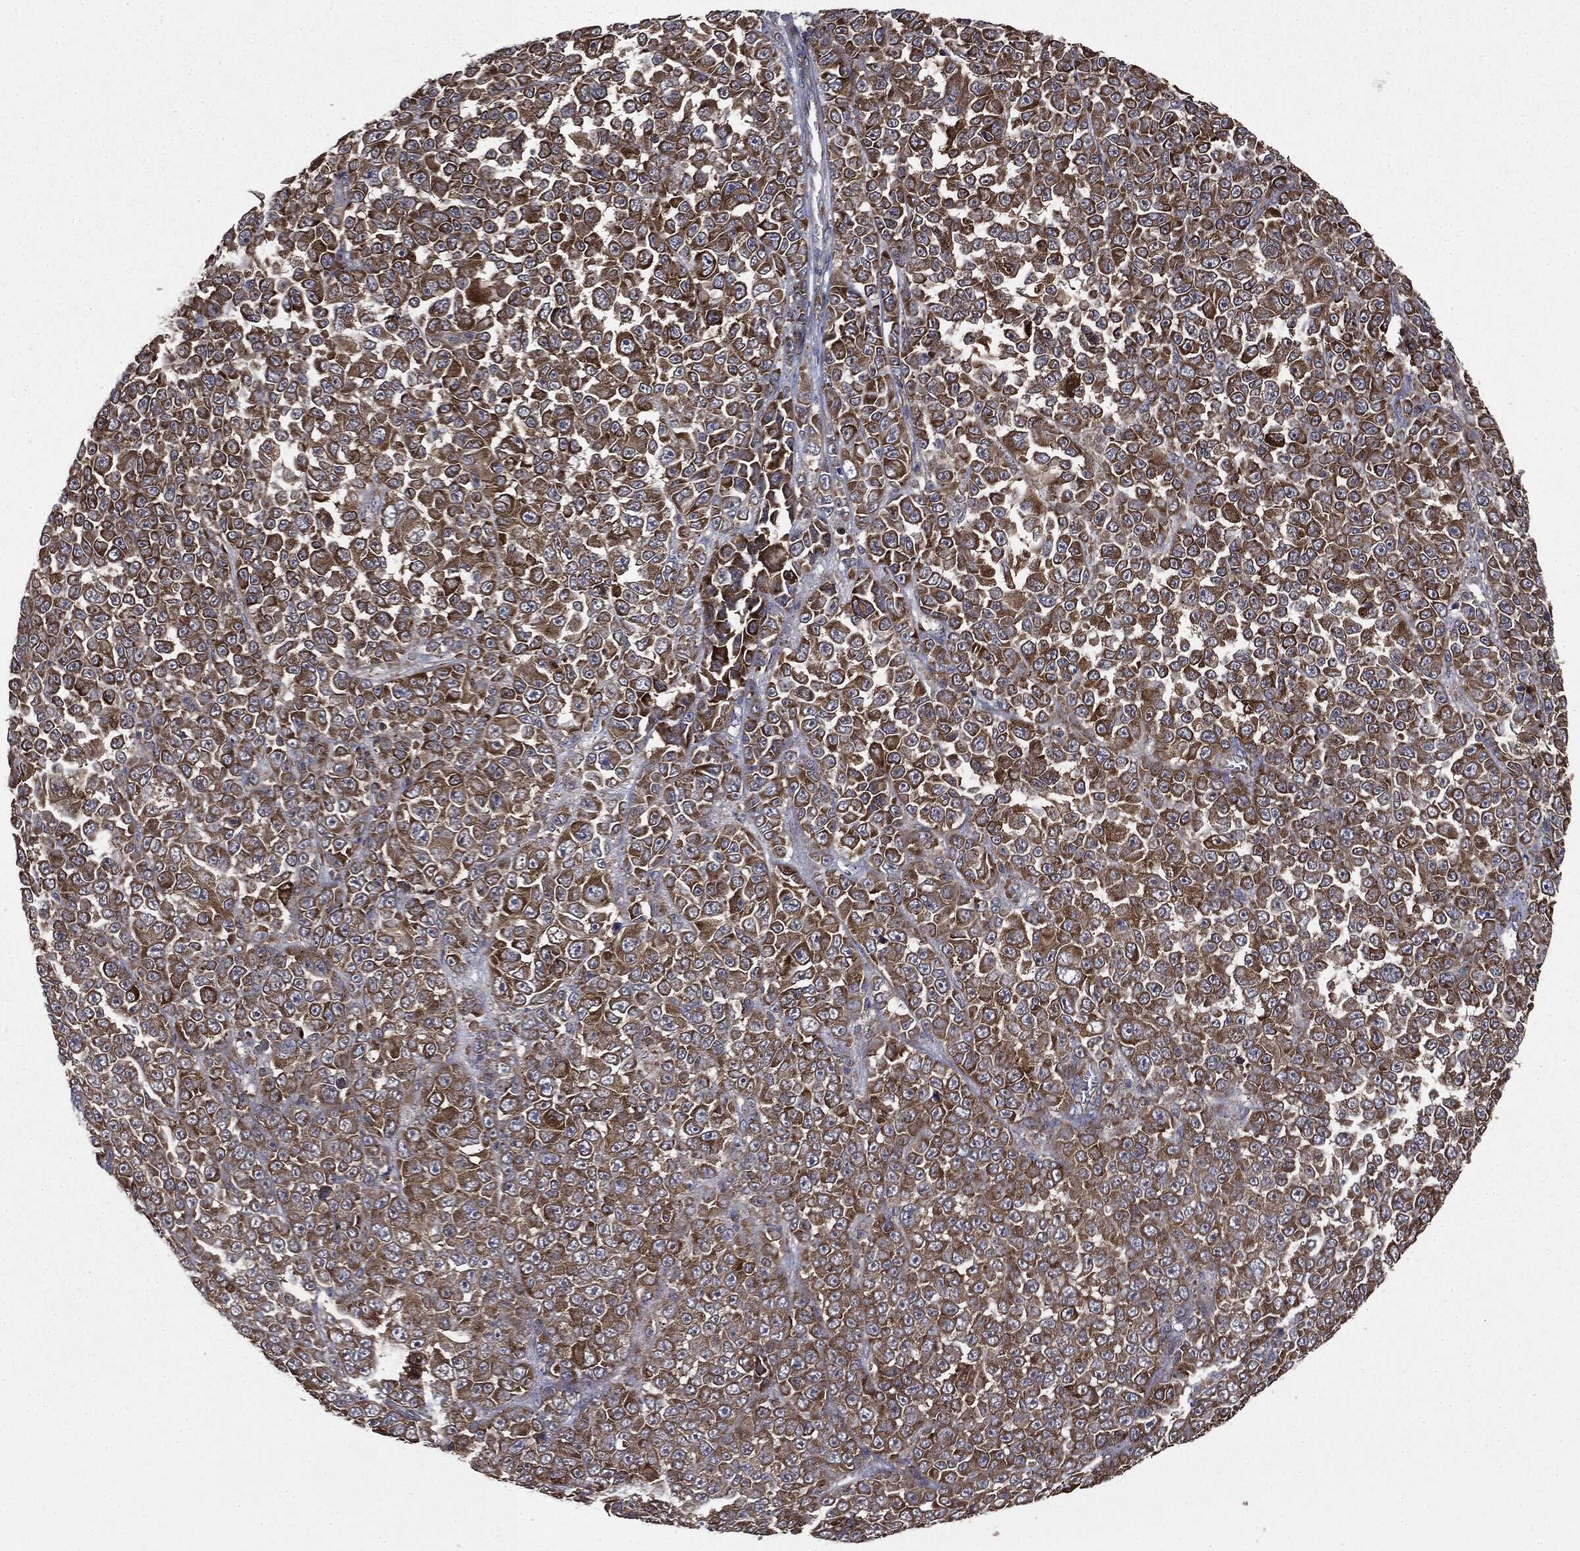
{"staining": {"intensity": "strong", "quantity": ">75%", "location": "cytoplasmic/membranous"}, "tissue": "melanoma", "cell_type": "Tumor cells", "image_type": "cancer", "snomed": [{"axis": "morphology", "description": "Malignant melanoma, NOS"}, {"axis": "topography", "description": "Skin"}], "caption": "A brown stain highlights strong cytoplasmic/membranous positivity of a protein in human malignant melanoma tumor cells.", "gene": "PLOD3", "patient": {"sex": "female", "age": 95}}